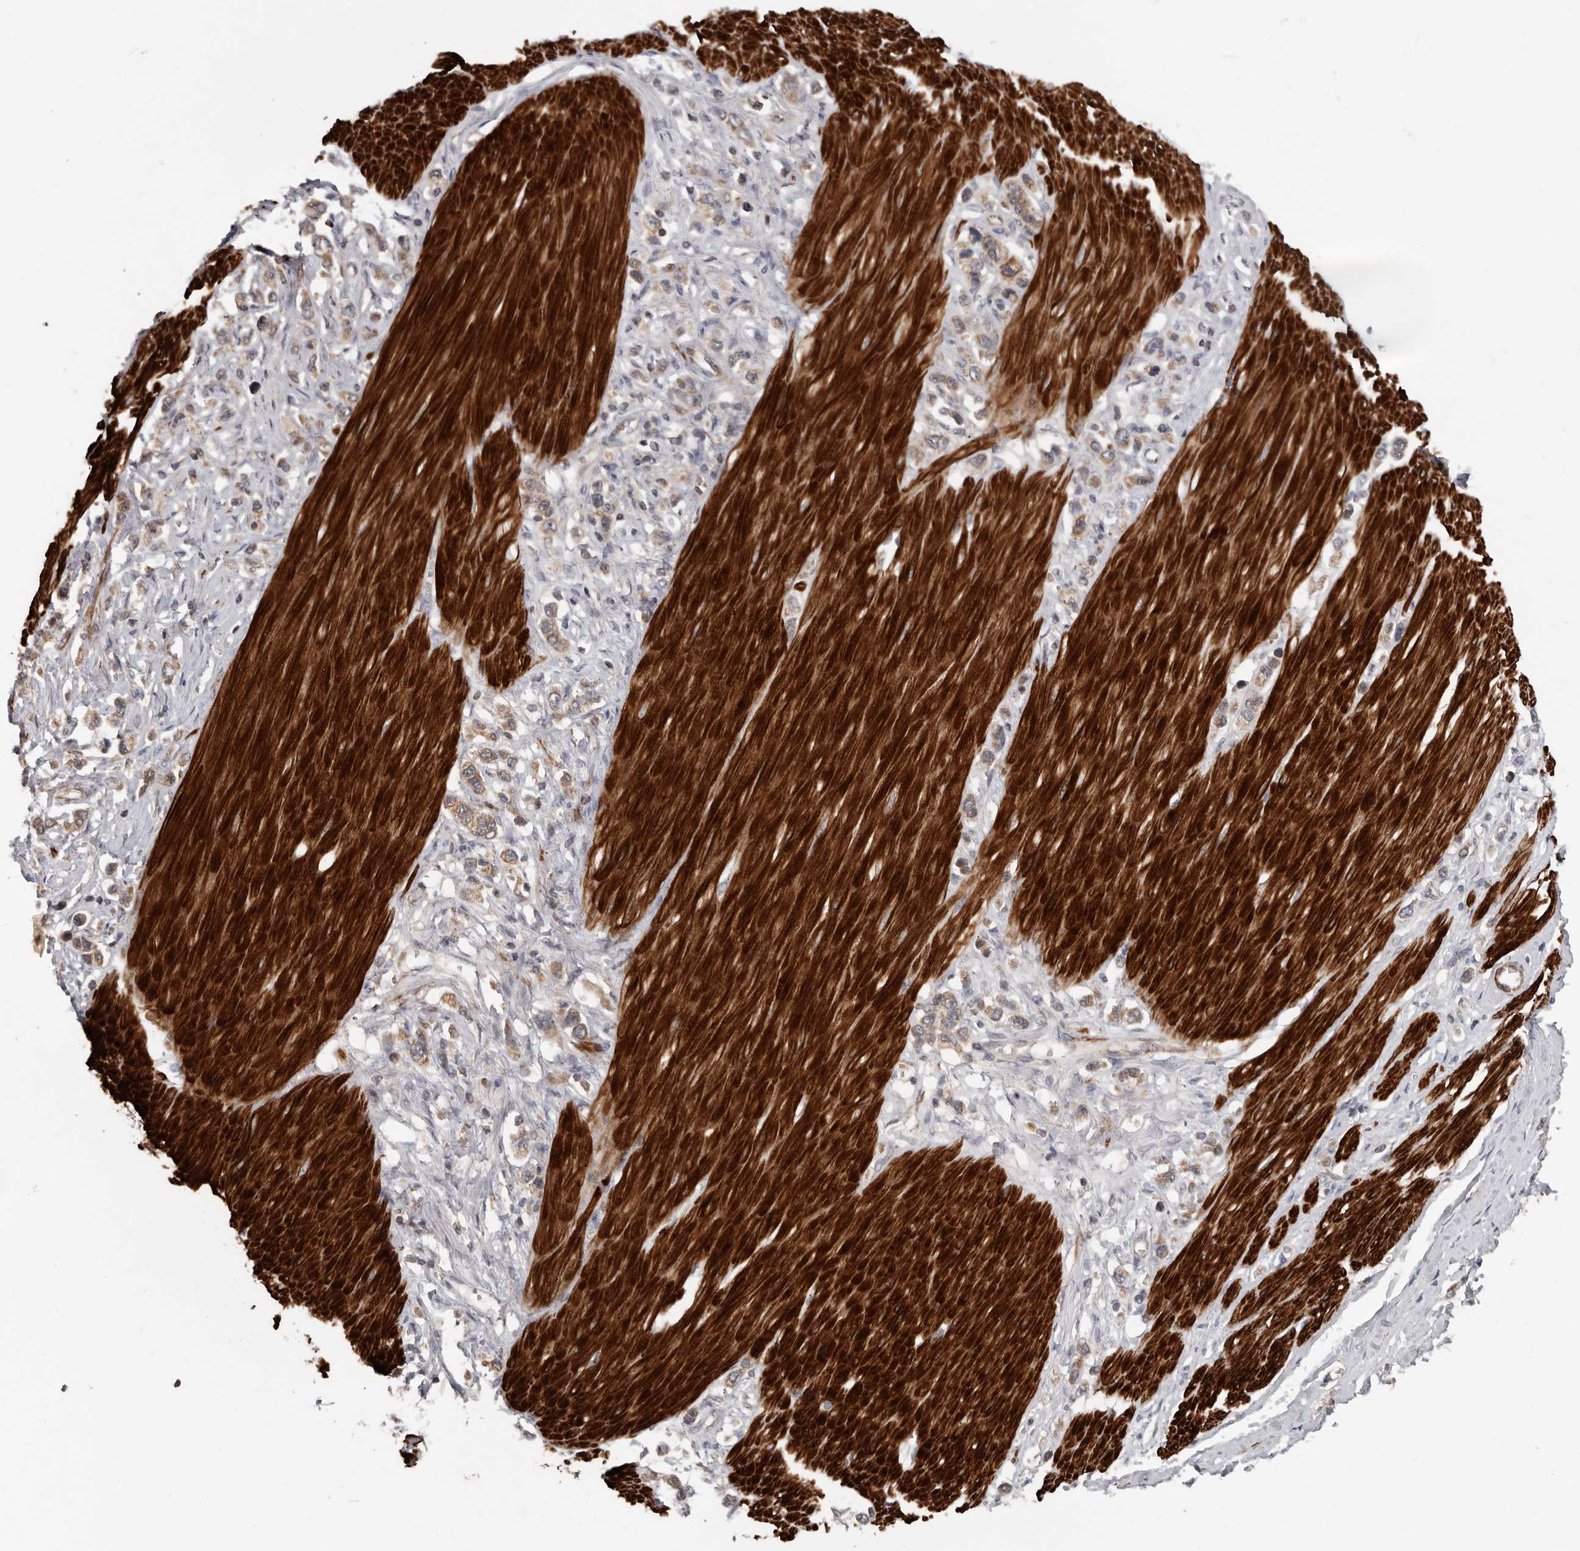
{"staining": {"intensity": "weak", "quantity": ">75%", "location": "cytoplasmic/membranous"}, "tissue": "stomach cancer", "cell_type": "Tumor cells", "image_type": "cancer", "snomed": [{"axis": "morphology", "description": "Adenocarcinoma, NOS"}, {"axis": "topography", "description": "Stomach"}], "caption": "Tumor cells demonstrate low levels of weak cytoplasmic/membranous expression in about >75% of cells in human stomach cancer.", "gene": "FGFR4", "patient": {"sex": "female", "age": 65}}